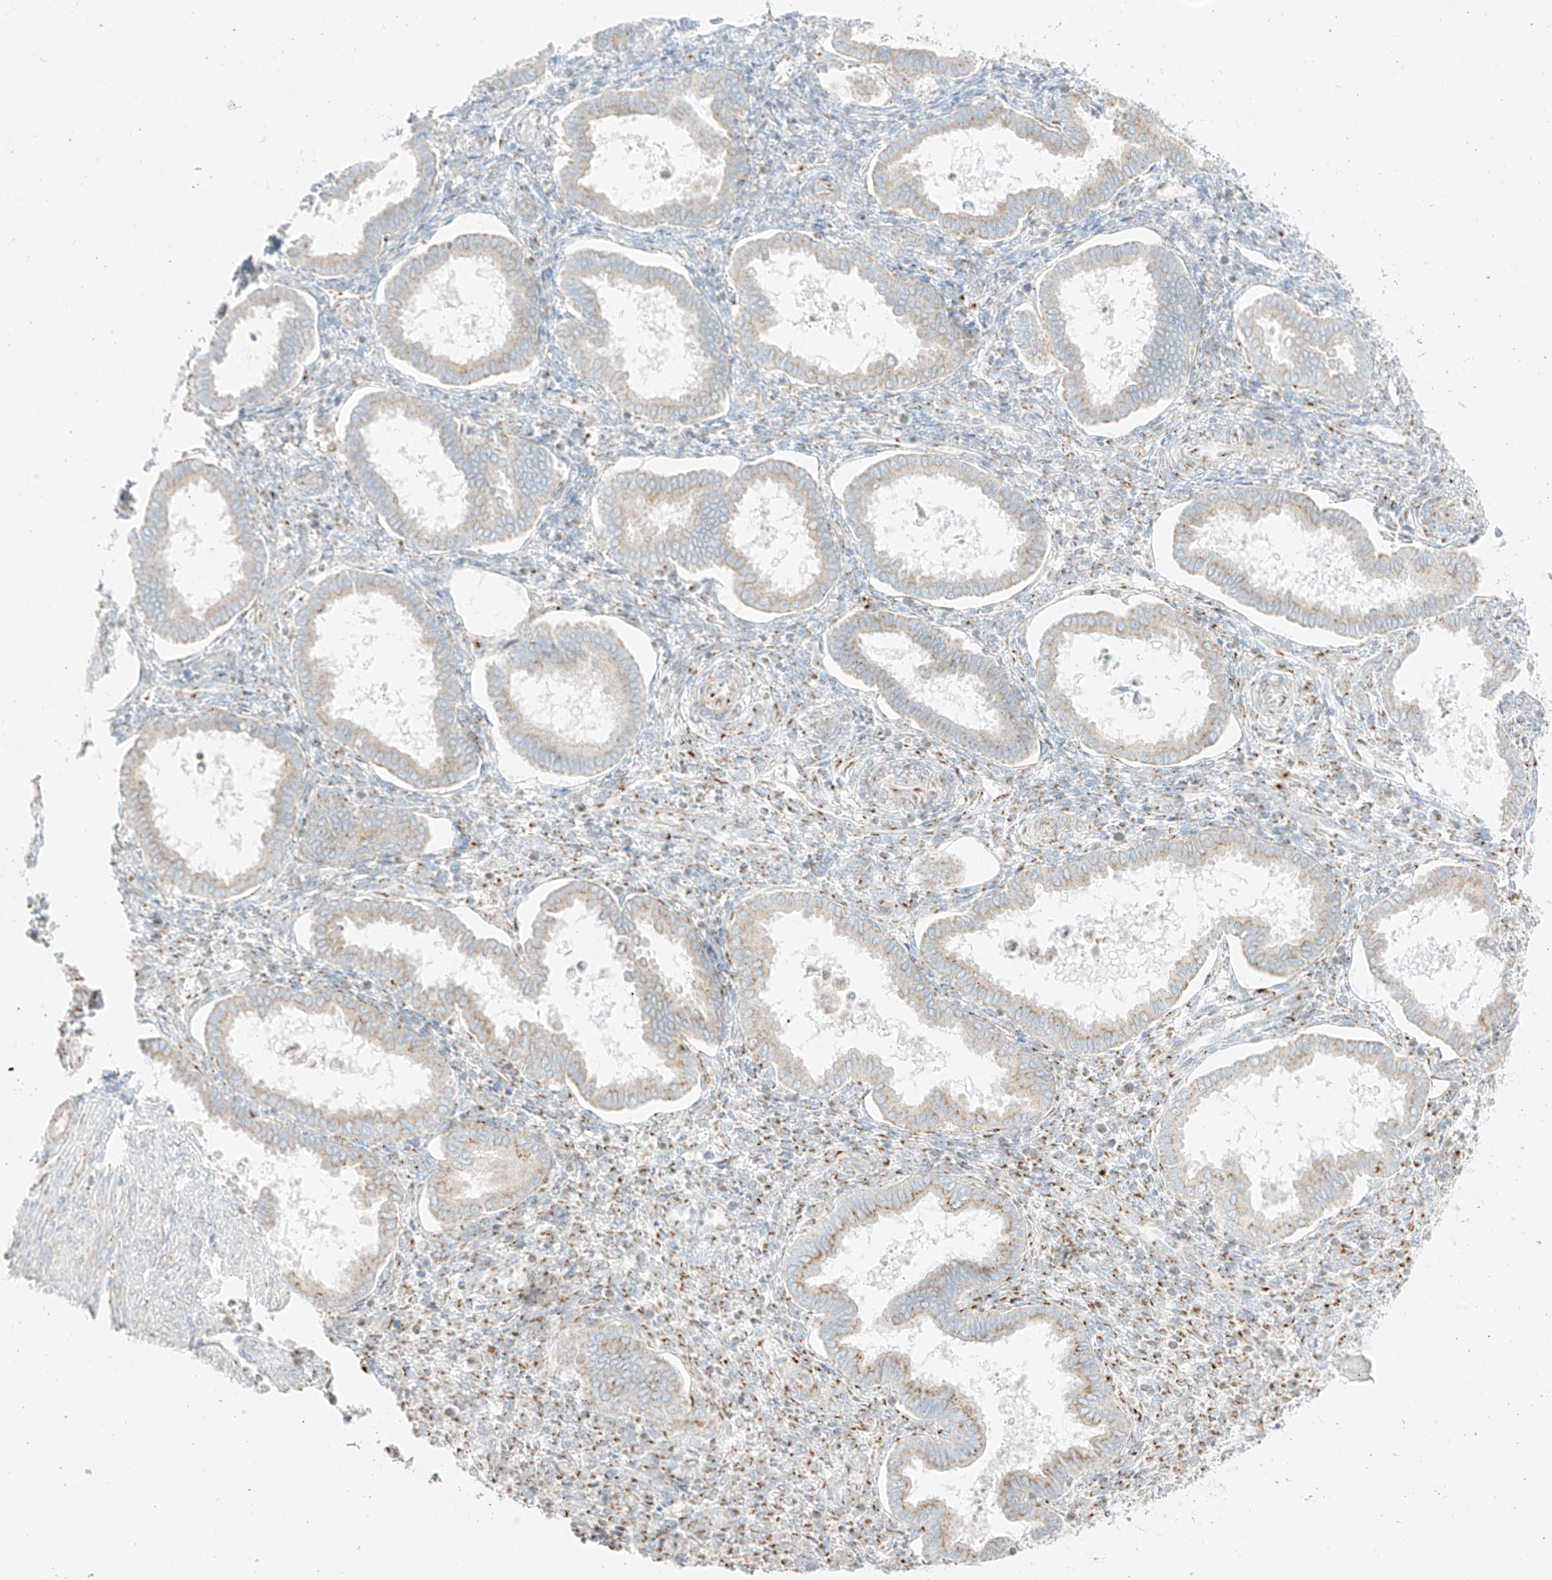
{"staining": {"intensity": "moderate", "quantity": "<25%", "location": "cytoplasmic/membranous"}, "tissue": "endometrium", "cell_type": "Cells in endometrial stroma", "image_type": "normal", "snomed": [{"axis": "morphology", "description": "Normal tissue, NOS"}, {"axis": "topography", "description": "Endometrium"}], "caption": "IHC histopathology image of normal endometrium: human endometrium stained using immunohistochemistry displays low levels of moderate protein expression localized specifically in the cytoplasmic/membranous of cells in endometrial stroma, appearing as a cytoplasmic/membranous brown color.", "gene": "TMEM87B", "patient": {"sex": "female", "age": 24}}